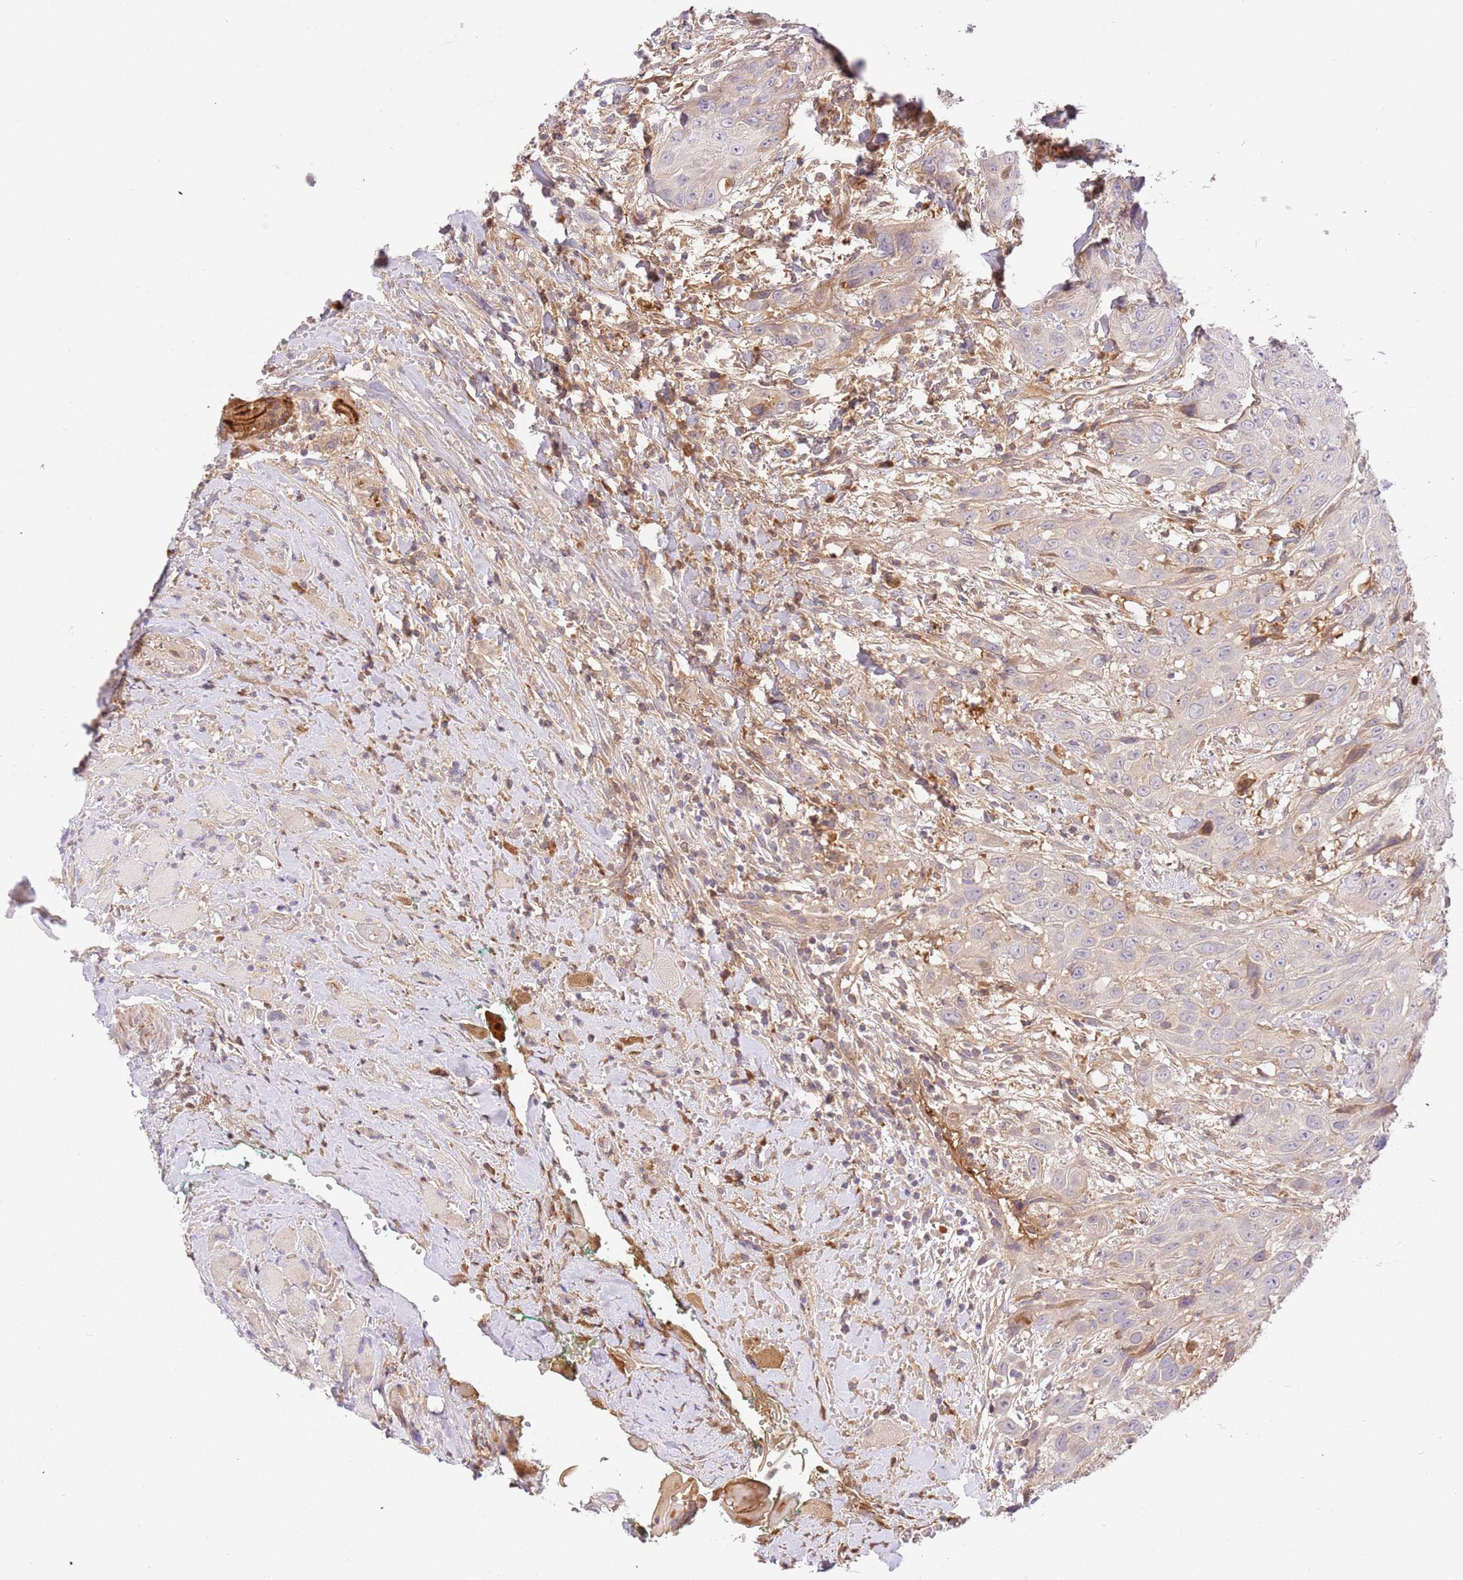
{"staining": {"intensity": "negative", "quantity": "none", "location": "none"}, "tissue": "head and neck cancer", "cell_type": "Tumor cells", "image_type": "cancer", "snomed": [{"axis": "morphology", "description": "Squamous cell carcinoma, NOS"}, {"axis": "topography", "description": "Head-Neck"}], "caption": "Immunohistochemistry image of human head and neck squamous cell carcinoma stained for a protein (brown), which reveals no positivity in tumor cells.", "gene": "C8G", "patient": {"sex": "male", "age": 81}}